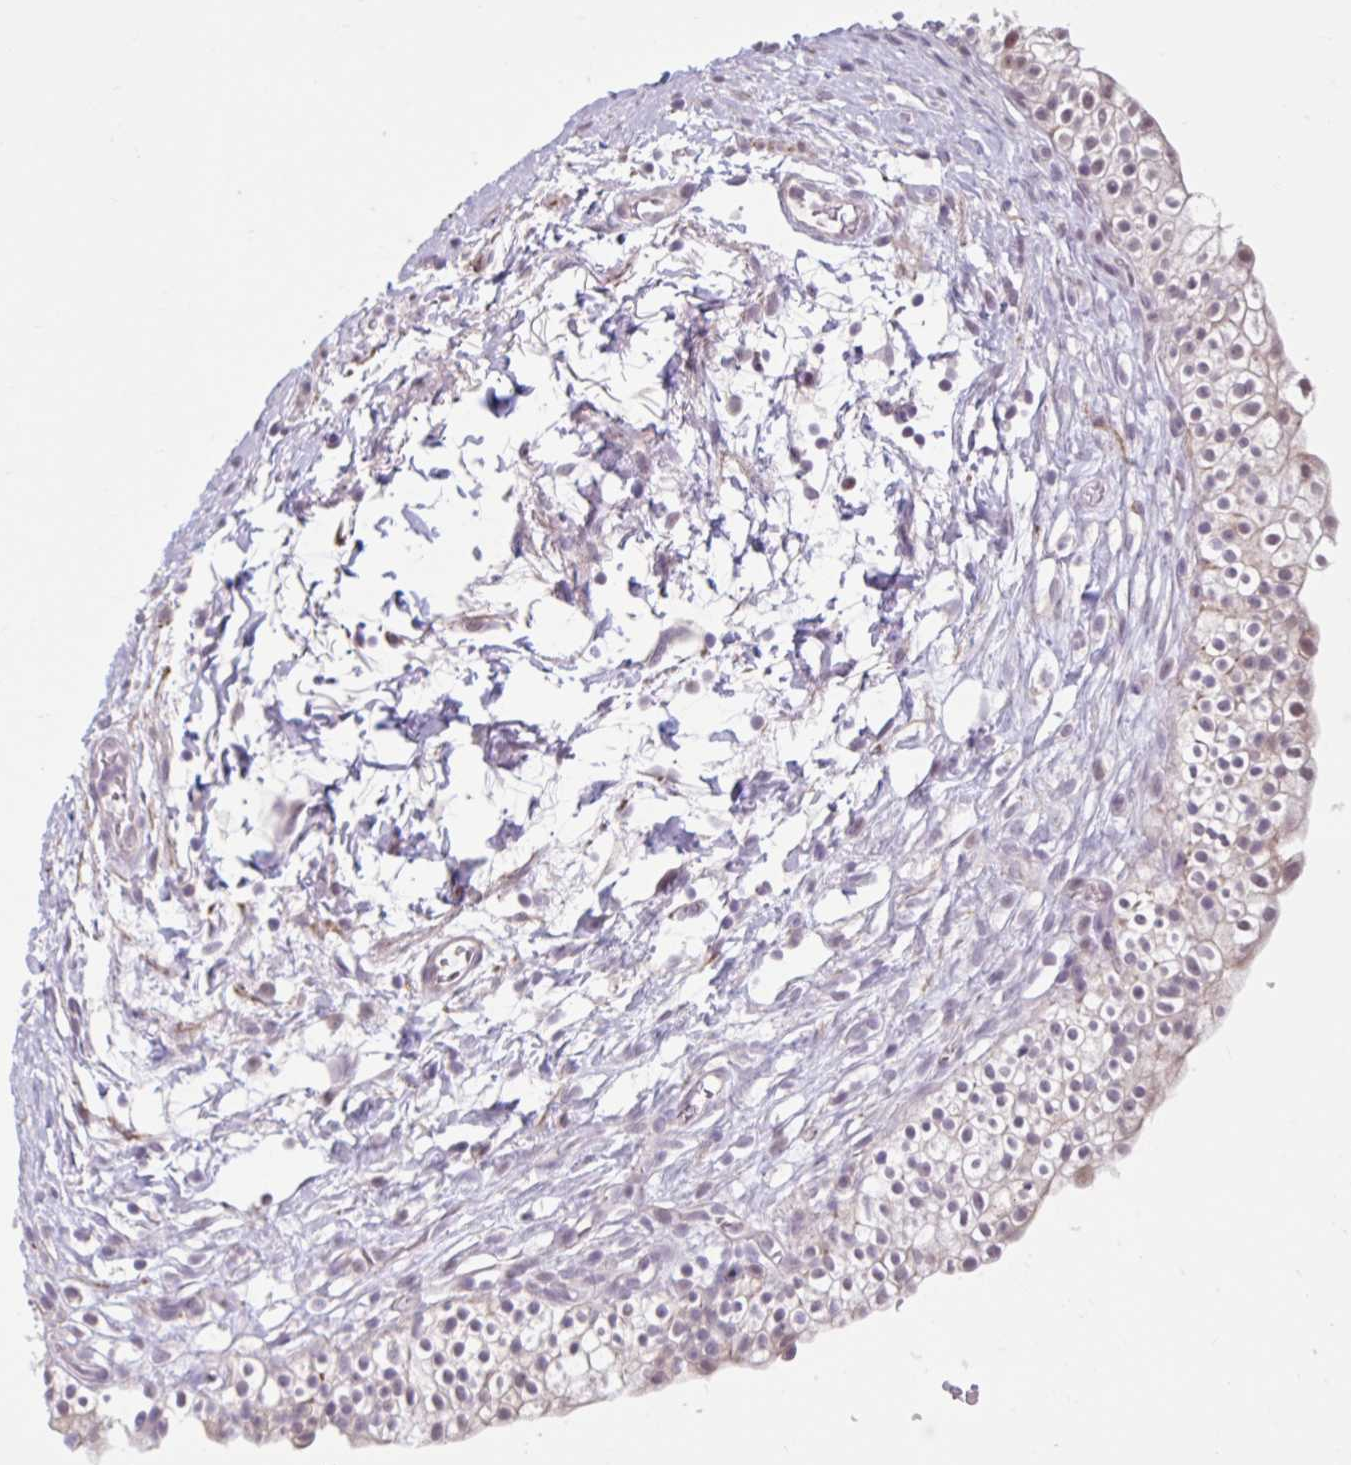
{"staining": {"intensity": "weak", "quantity": "<25%", "location": "nuclear"}, "tissue": "urinary bladder", "cell_type": "Urothelial cells", "image_type": "normal", "snomed": [{"axis": "morphology", "description": "Normal tissue, NOS"}, {"axis": "topography", "description": "Urinary bladder"}, {"axis": "topography", "description": "Peripheral nerve tissue"}], "caption": "Immunohistochemistry (IHC) photomicrograph of normal urinary bladder stained for a protein (brown), which reveals no staining in urothelial cells.", "gene": "CDH19", "patient": {"sex": "male", "age": 55}}